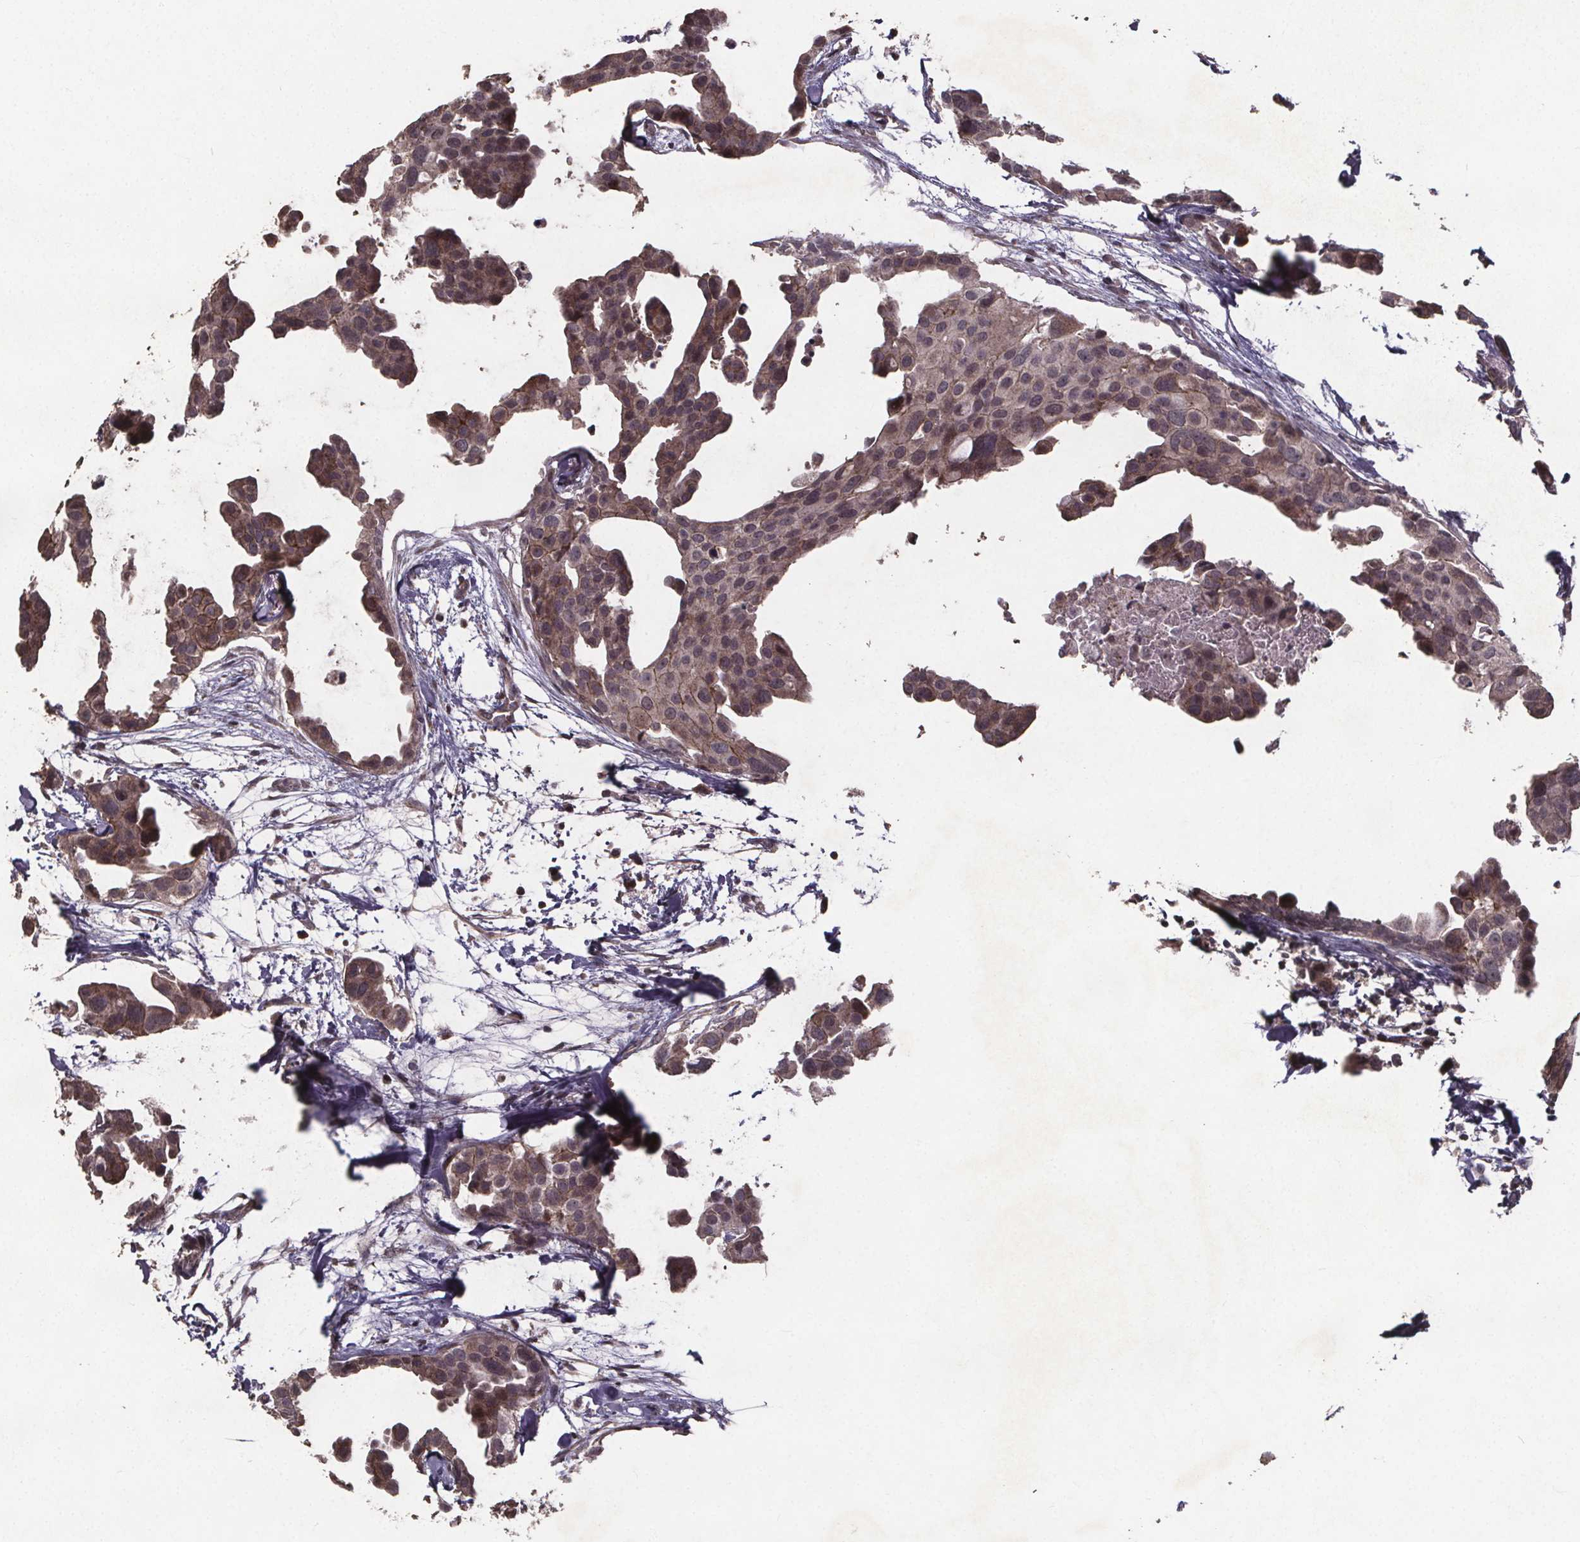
{"staining": {"intensity": "weak", "quantity": "25%-75%", "location": "nuclear"}, "tissue": "breast cancer", "cell_type": "Tumor cells", "image_type": "cancer", "snomed": [{"axis": "morphology", "description": "Duct carcinoma"}, {"axis": "topography", "description": "Breast"}], "caption": "Invasive ductal carcinoma (breast) was stained to show a protein in brown. There is low levels of weak nuclear positivity in about 25%-75% of tumor cells. (DAB IHC with brightfield microscopy, high magnification).", "gene": "GPX3", "patient": {"sex": "female", "age": 38}}